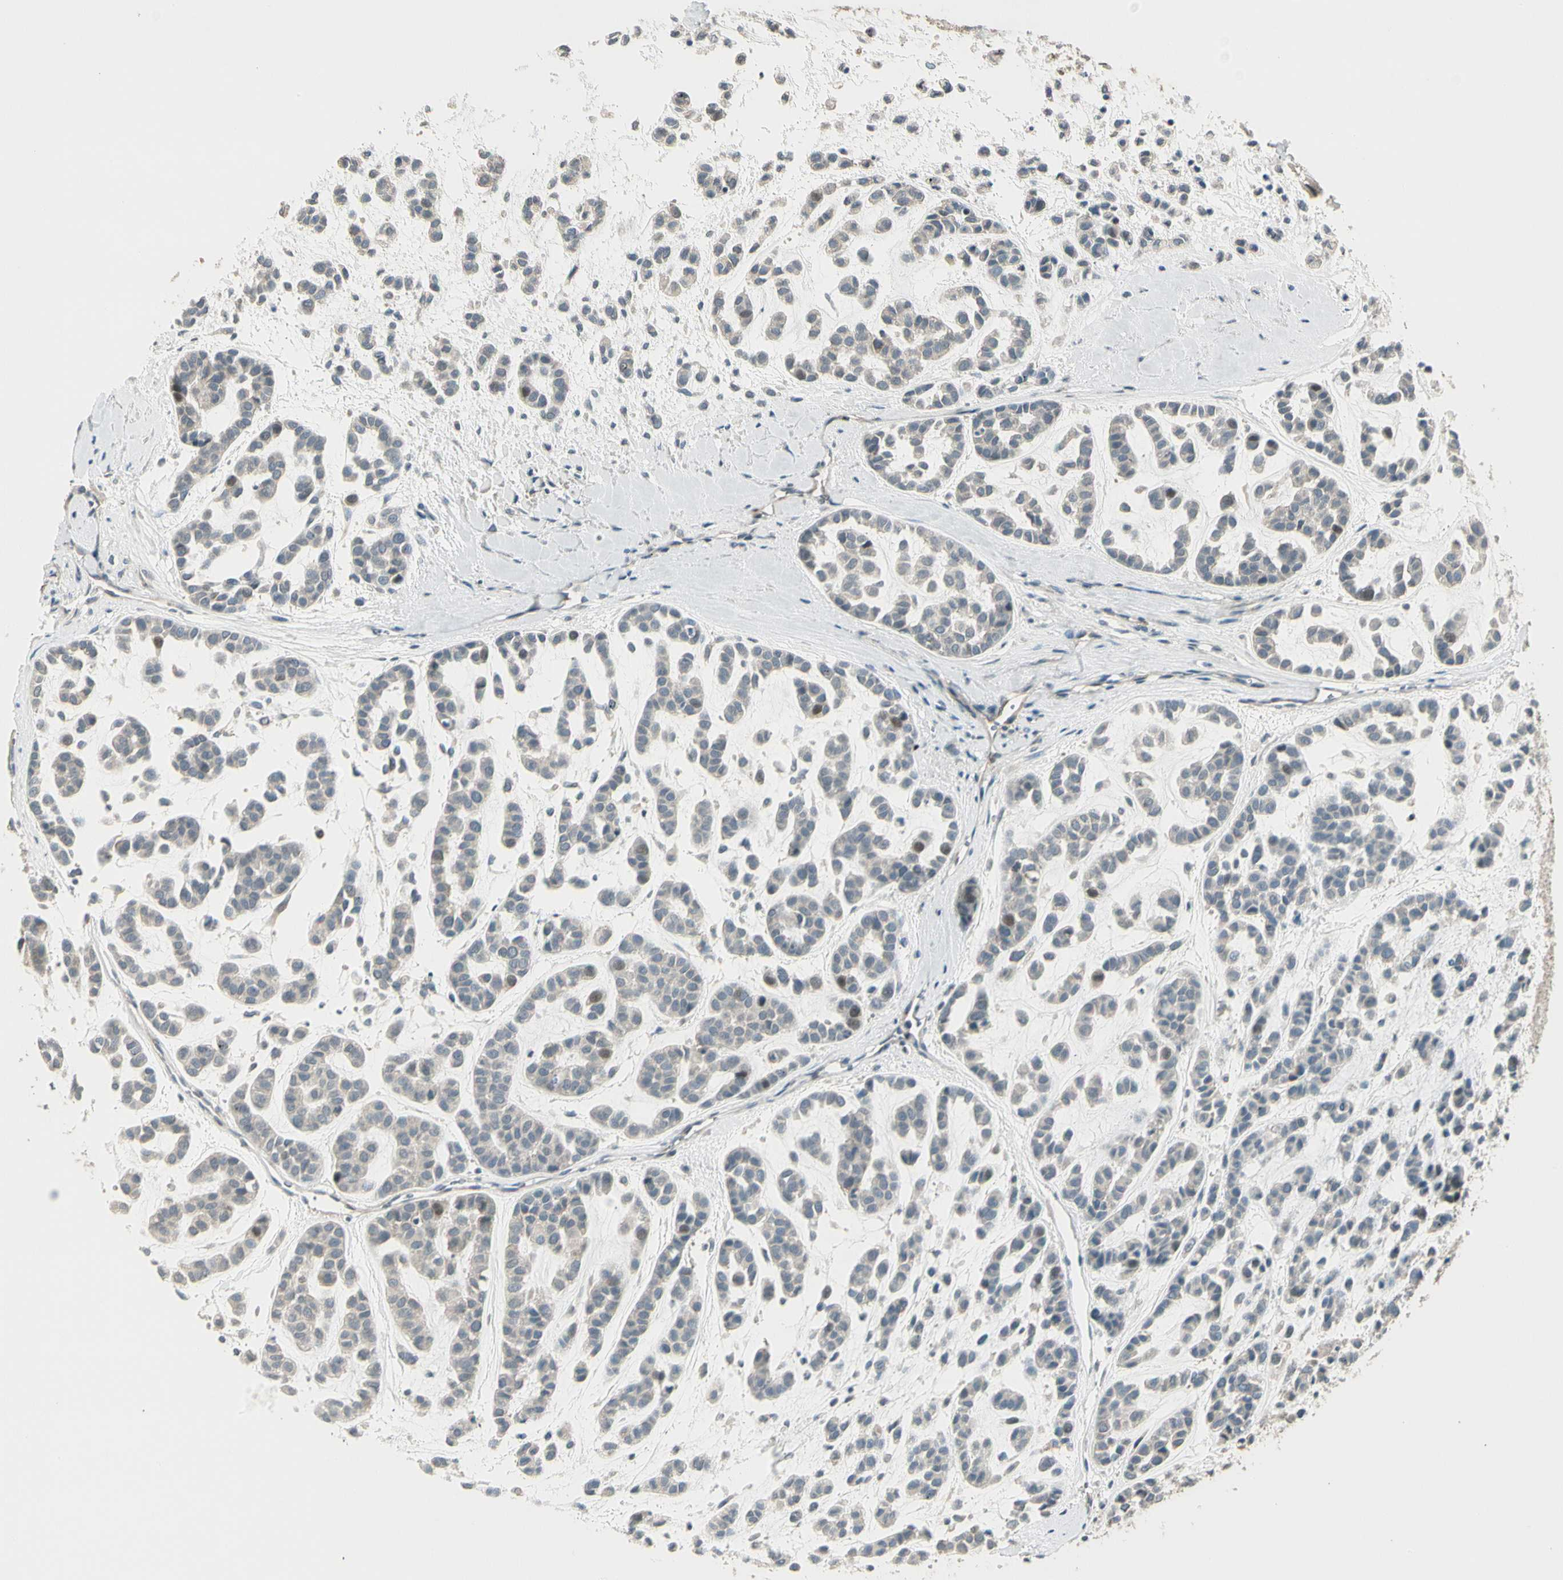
{"staining": {"intensity": "negative", "quantity": "none", "location": "none"}, "tissue": "head and neck cancer", "cell_type": "Tumor cells", "image_type": "cancer", "snomed": [{"axis": "morphology", "description": "Adenocarcinoma, NOS"}, {"axis": "morphology", "description": "Adenoma, NOS"}, {"axis": "topography", "description": "Head-Neck"}], "caption": "Micrograph shows no protein positivity in tumor cells of head and neck cancer (adenocarcinoma) tissue.", "gene": "PCDHB15", "patient": {"sex": "female", "age": 55}}